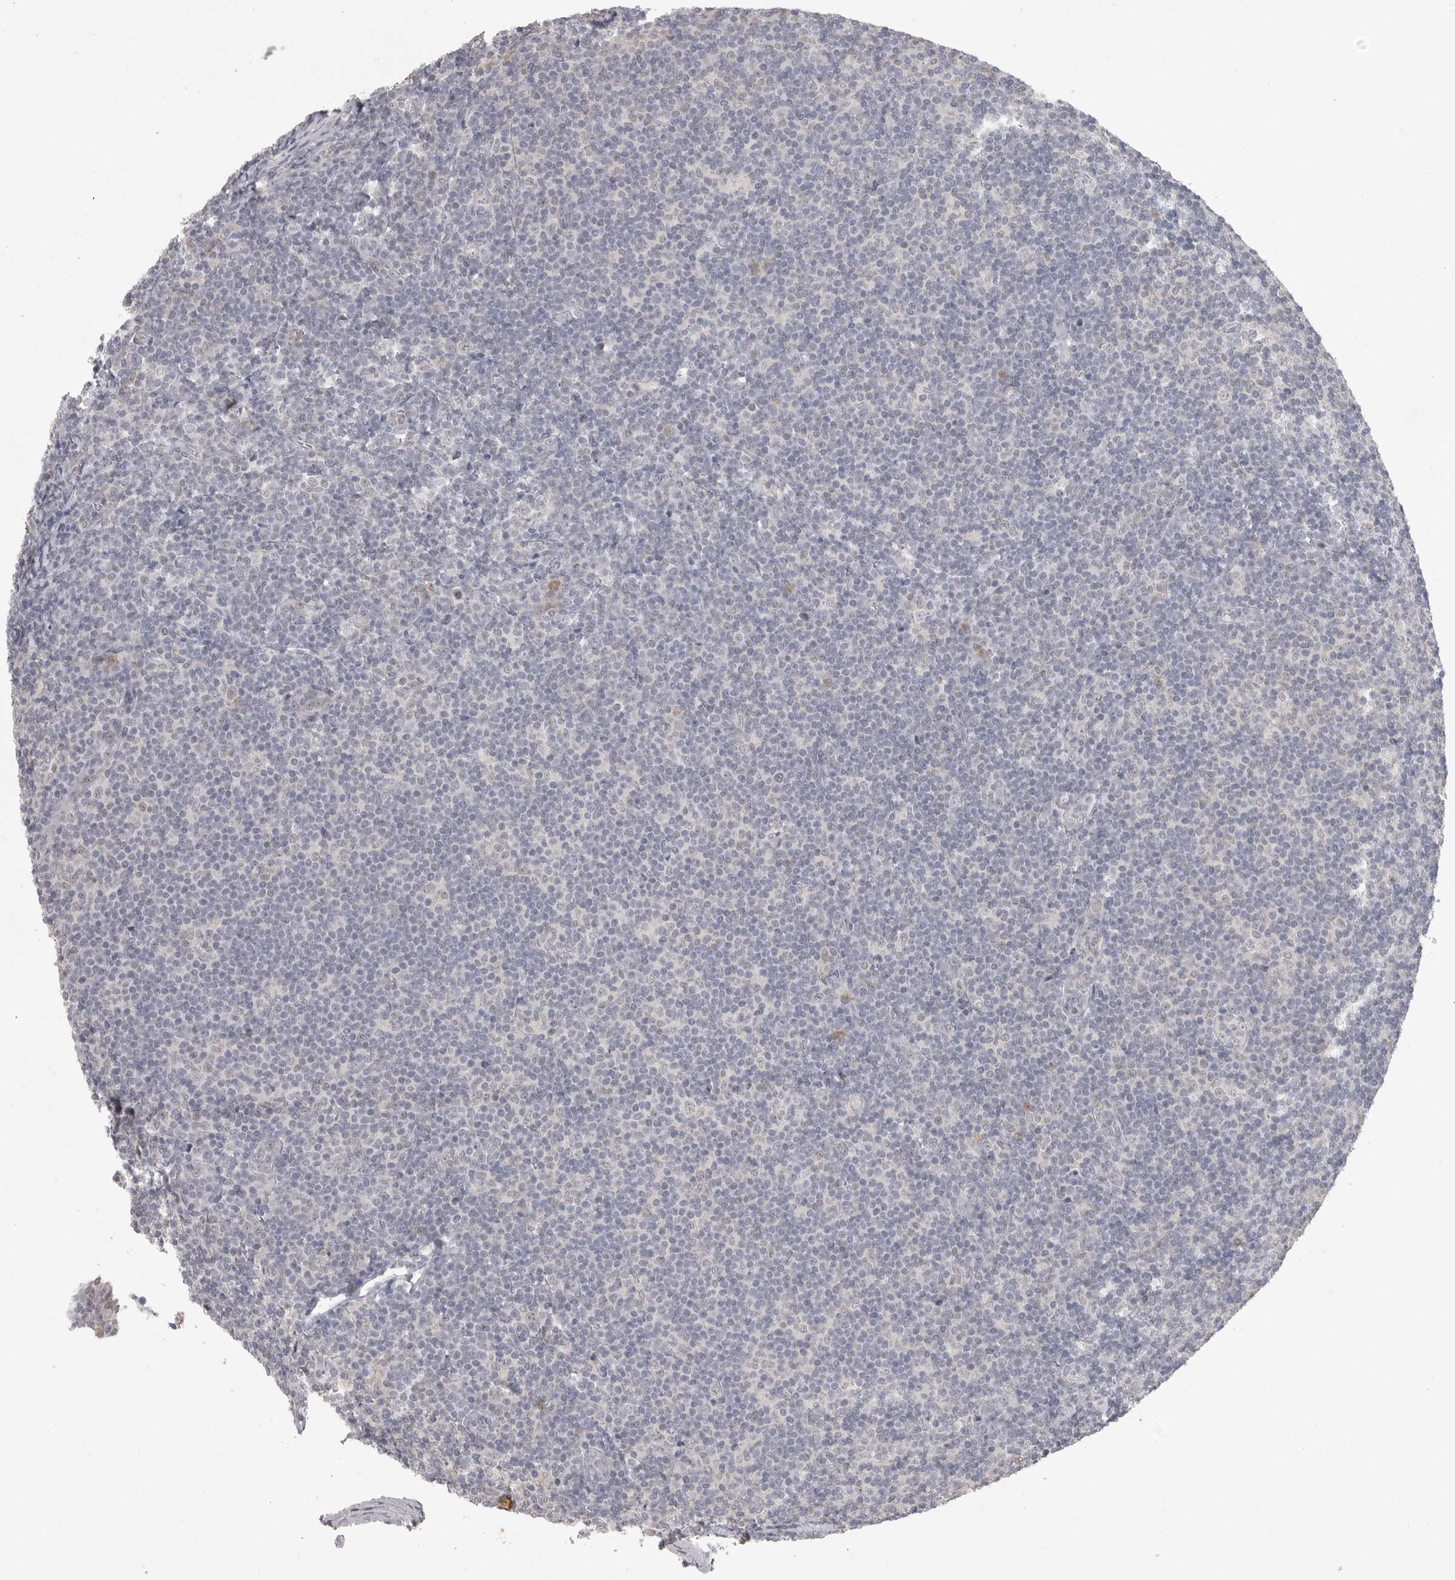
{"staining": {"intensity": "negative", "quantity": "none", "location": "none"}, "tissue": "tonsil", "cell_type": "Germinal center cells", "image_type": "normal", "snomed": [{"axis": "morphology", "description": "Normal tissue, NOS"}, {"axis": "topography", "description": "Tonsil"}], "caption": "A high-resolution histopathology image shows IHC staining of benign tonsil, which exhibits no significant expression in germinal center cells.", "gene": "PLEKHF1", "patient": {"sex": "male", "age": 37}}